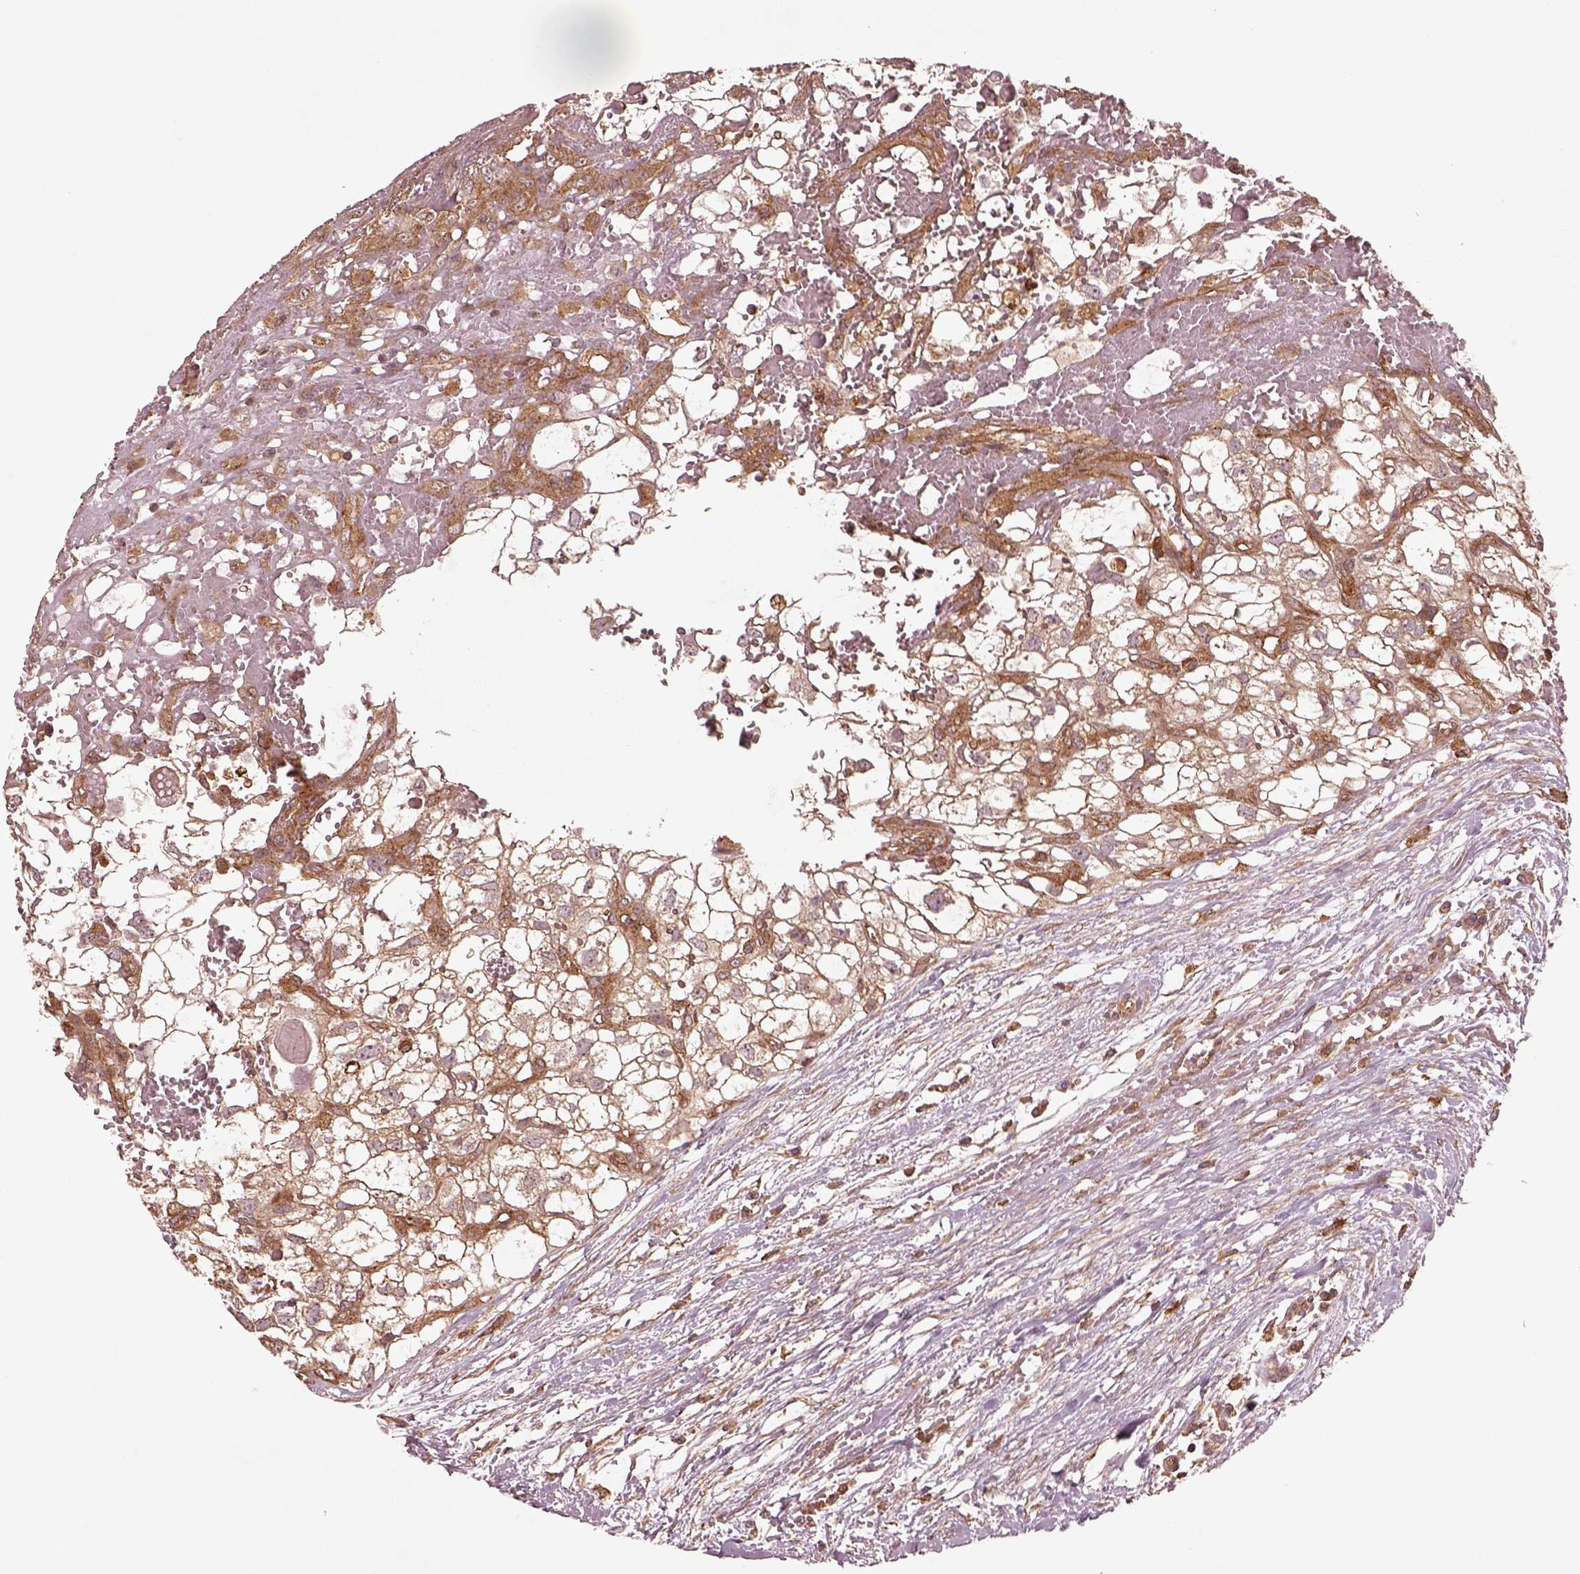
{"staining": {"intensity": "moderate", "quantity": ">75%", "location": "cytoplasmic/membranous"}, "tissue": "renal cancer", "cell_type": "Tumor cells", "image_type": "cancer", "snomed": [{"axis": "morphology", "description": "Adenocarcinoma, NOS"}, {"axis": "topography", "description": "Kidney"}], "caption": "Protein staining exhibits moderate cytoplasmic/membranous expression in about >75% of tumor cells in renal cancer. (IHC, brightfield microscopy, high magnification).", "gene": "WASHC2A", "patient": {"sex": "male", "age": 56}}